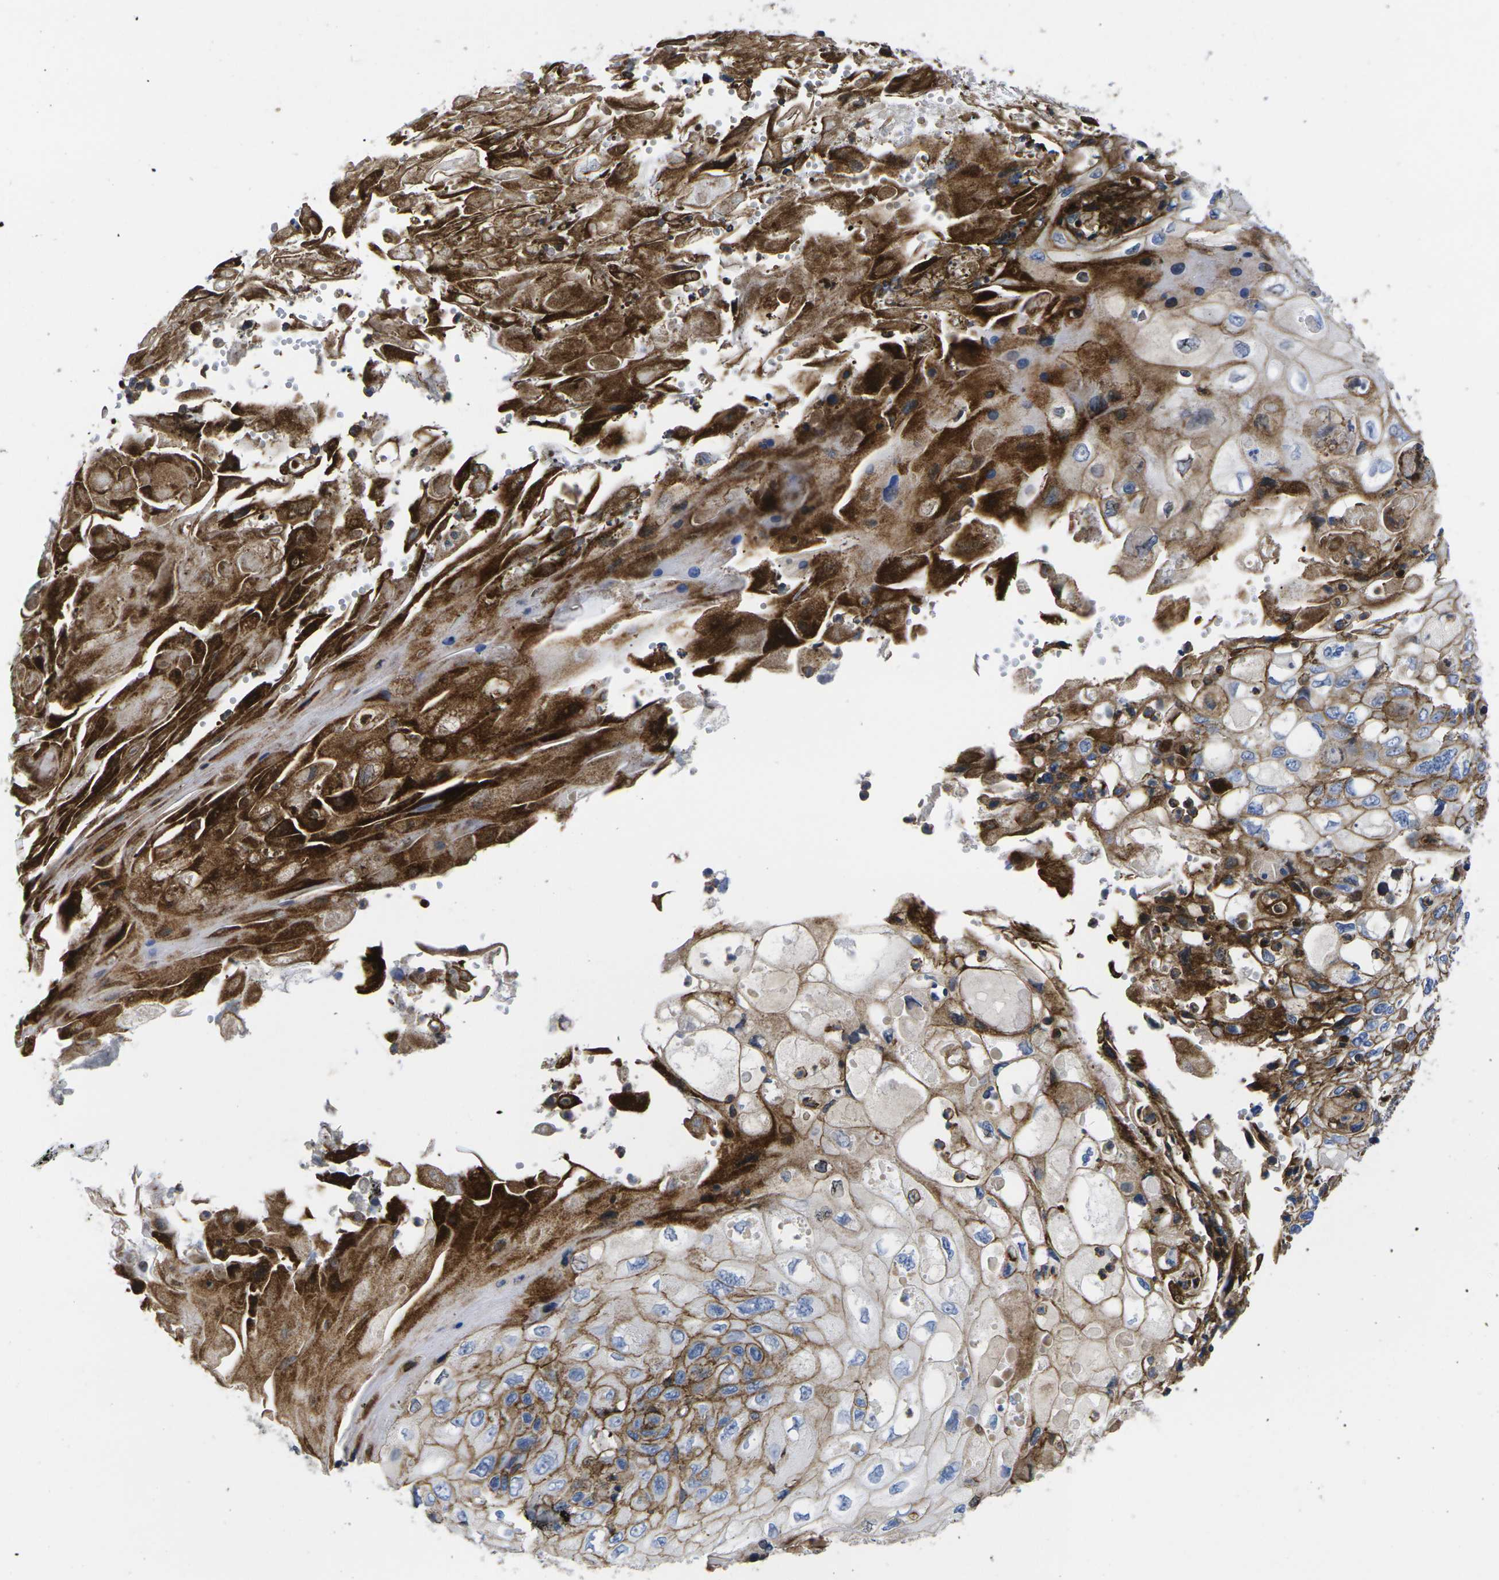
{"staining": {"intensity": "strong", "quantity": ">75%", "location": "cytoplasmic/membranous"}, "tissue": "cervical cancer", "cell_type": "Tumor cells", "image_type": "cancer", "snomed": [{"axis": "morphology", "description": "Squamous cell carcinoma, NOS"}, {"axis": "topography", "description": "Cervix"}], "caption": "A high-resolution micrograph shows immunohistochemistry staining of cervical cancer (squamous cell carcinoma), which displays strong cytoplasmic/membranous positivity in about >75% of tumor cells. Nuclei are stained in blue.", "gene": "IQGAP1", "patient": {"sex": "female", "age": 70}}